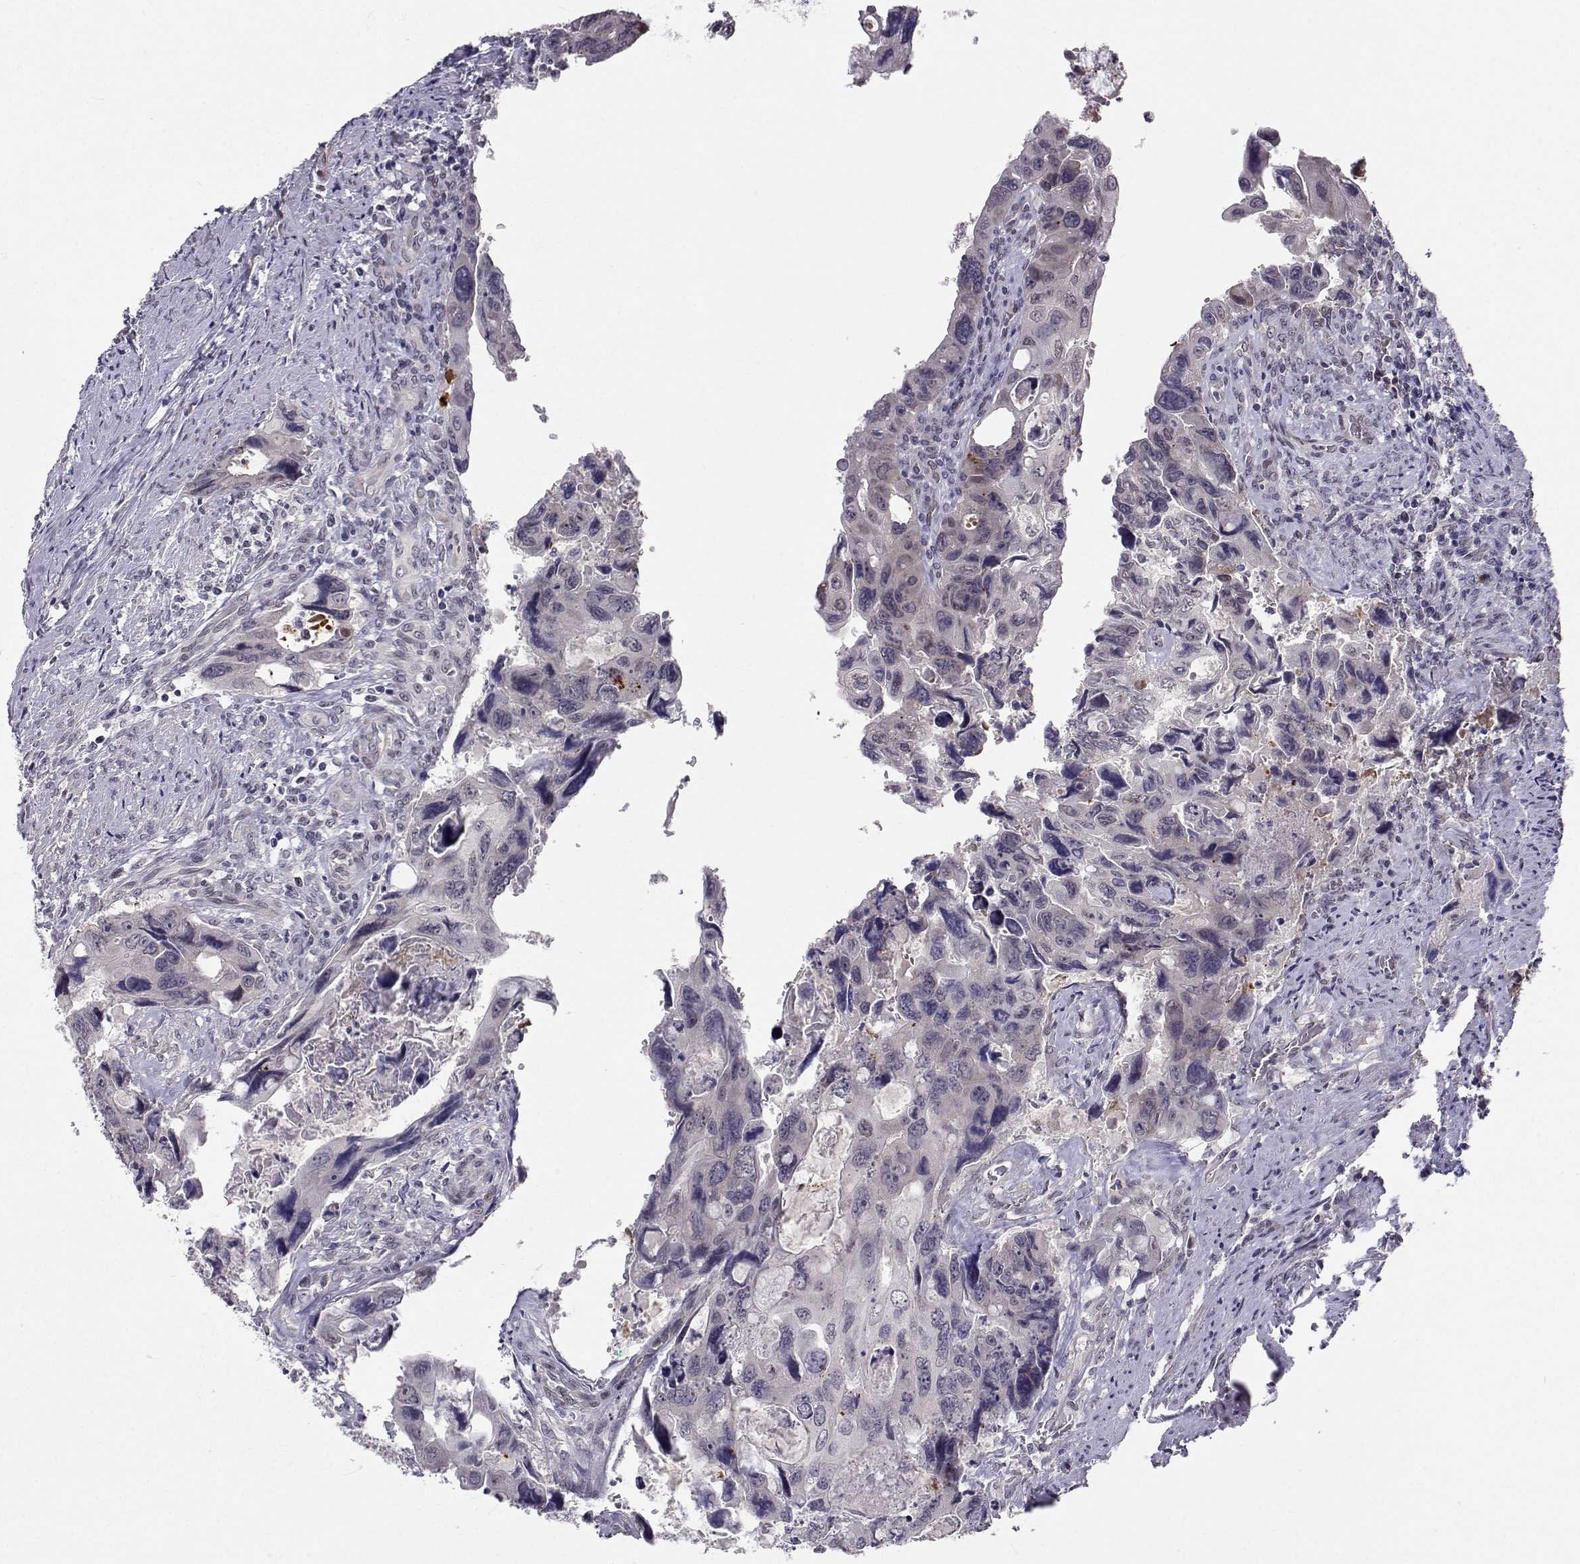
{"staining": {"intensity": "negative", "quantity": "none", "location": "none"}, "tissue": "colorectal cancer", "cell_type": "Tumor cells", "image_type": "cancer", "snomed": [{"axis": "morphology", "description": "Adenocarcinoma, NOS"}, {"axis": "topography", "description": "Rectum"}], "caption": "Colorectal adenocarcinoma was stained to show a protein in brown. There is no significant staining in tumor cells.", "gene": "SLC6A3", "patient": {"sex": "male", "age": 62}}